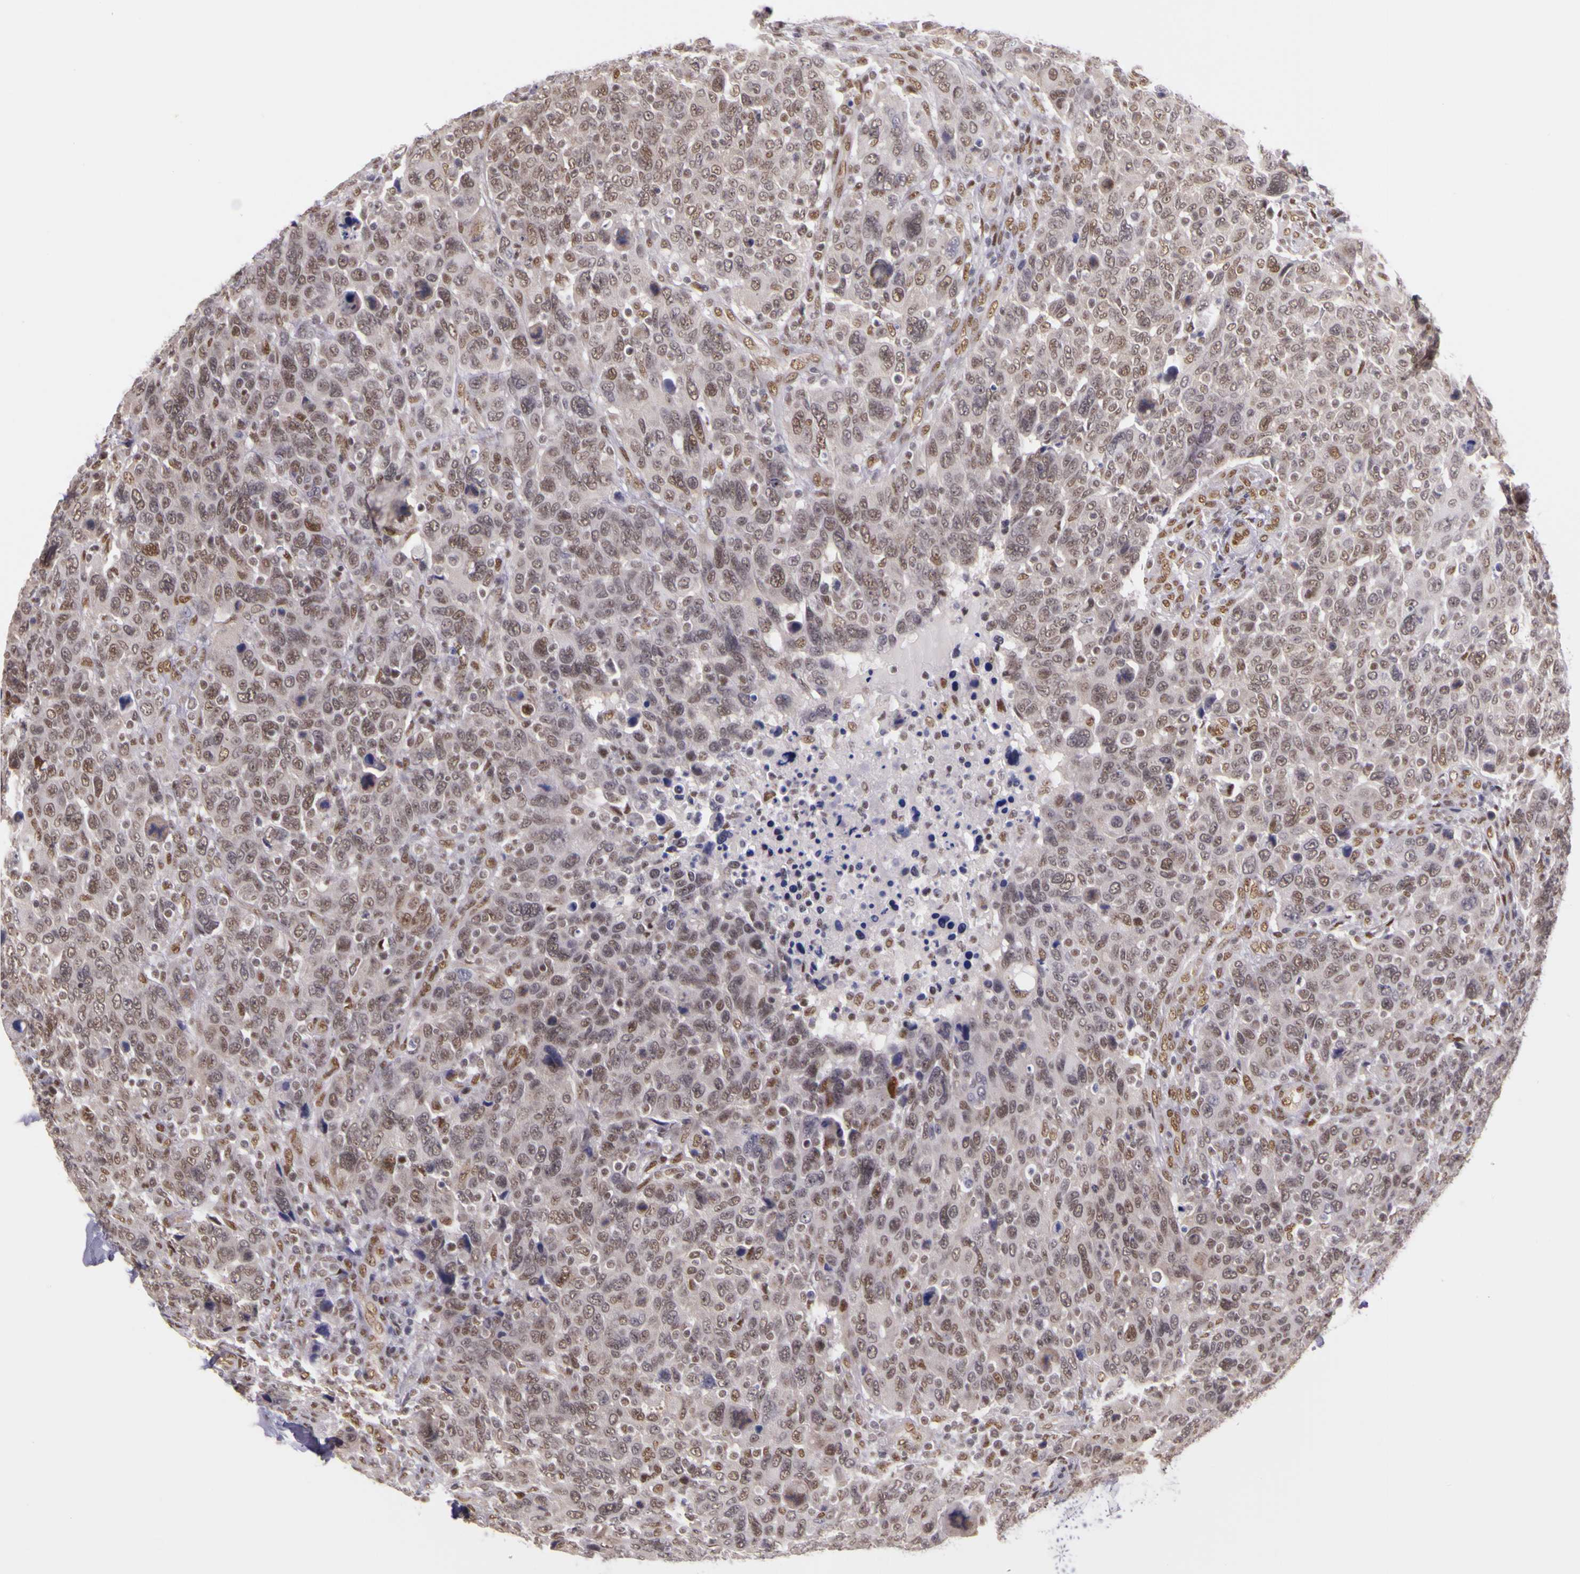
{"staining": {"intensity": "weak", "quantity": ">75%", "location": "nuclear"}, "tissue": "breast cancer", "cell_type": "Tumor cells", "image_type": "cancer", "snomed": [{"axis": "morphology", "description": "Duct carcinoma"}, {"axis": "topography", "description": "Breast"}], "caption": "An immunohistochemistry photomicrograph of neoplastic tissue is shown. Protein staining in brown highlights weak nuclear positivity in breast invasive ductal carcinoma within tumor cells.", "gene": "WDR13", "patient": {"sex": "female", "age": 37}}